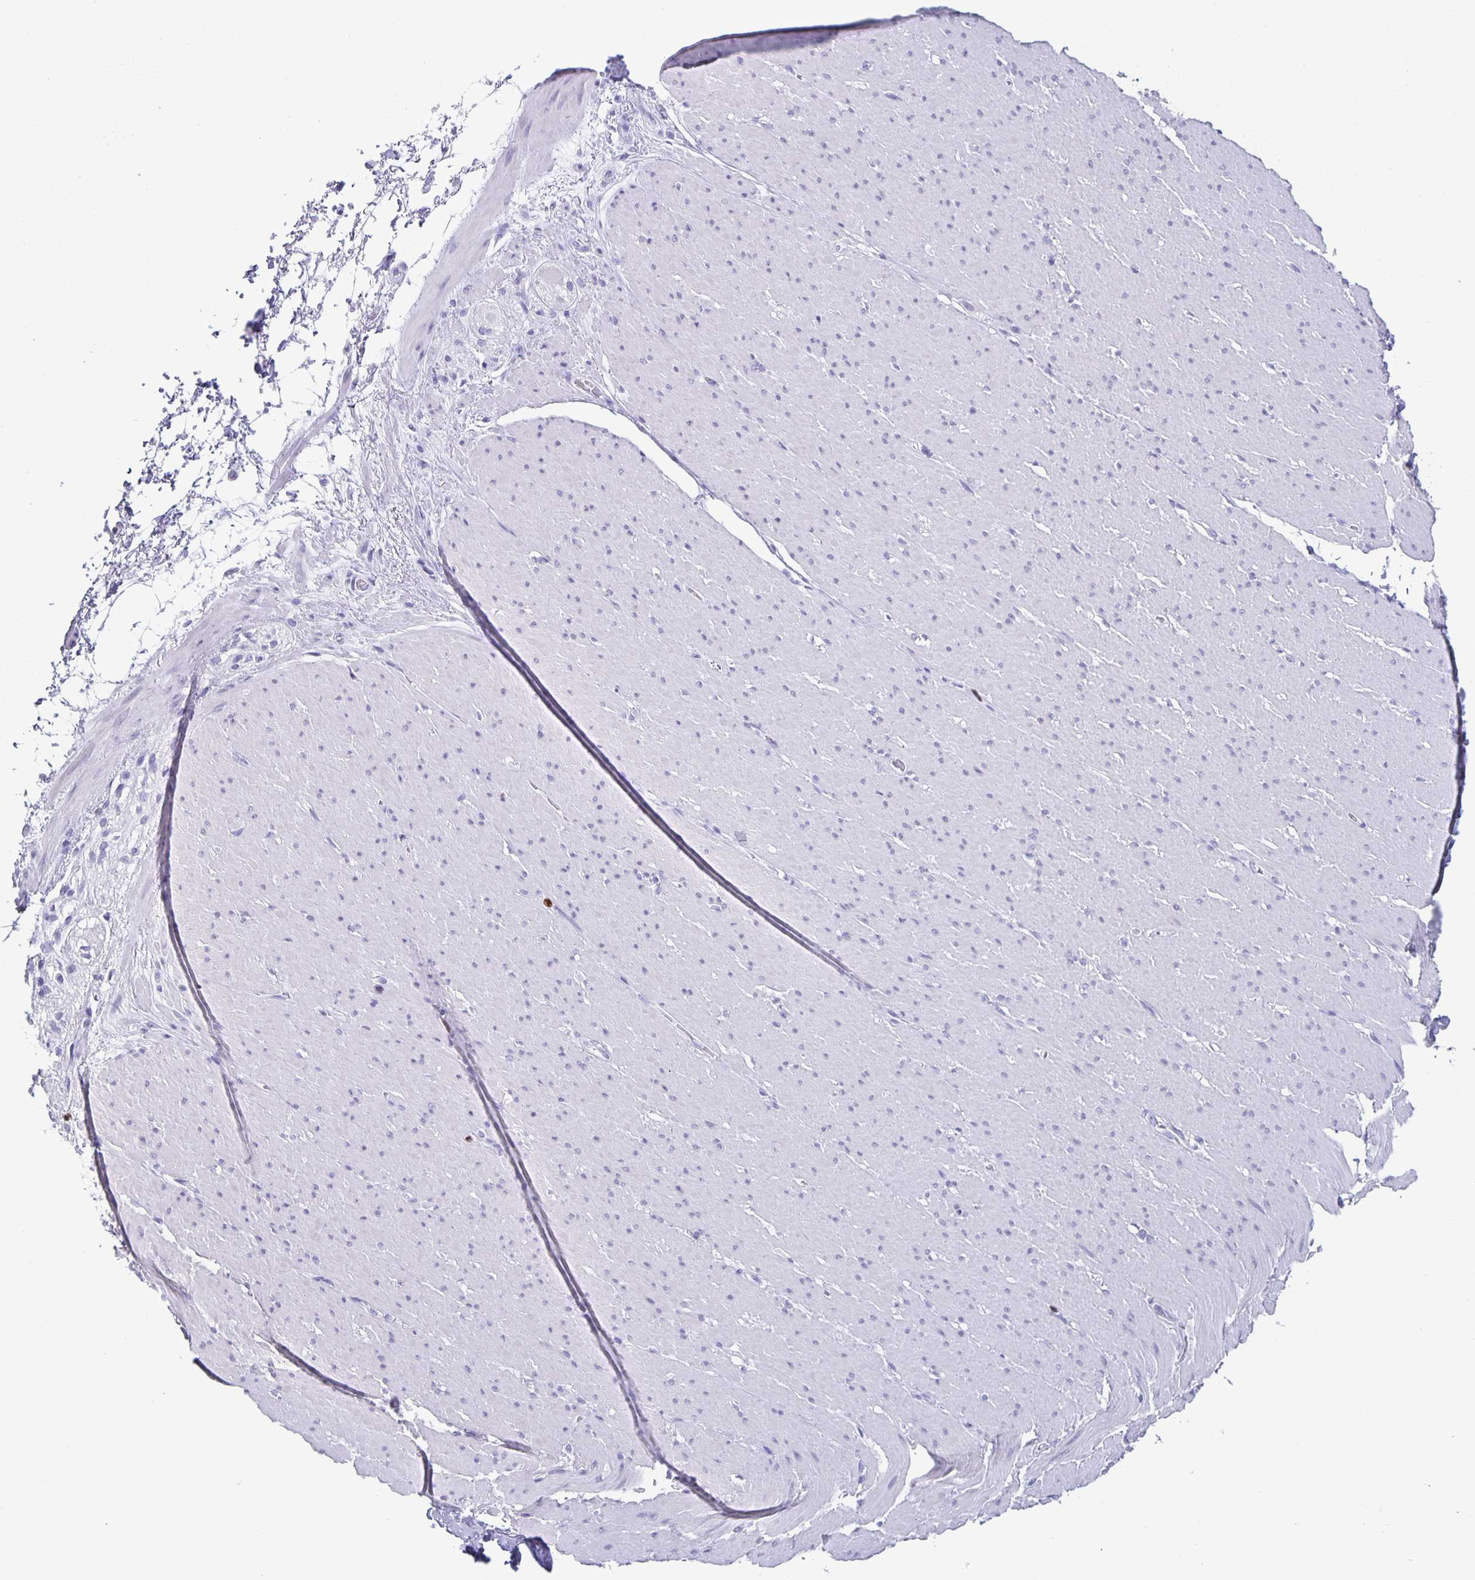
{"staining": {"intensity": "negative", "quantity": "none", "location": "none"}, "tissue": "smooth muscle", "cell_type": "Smooth muscle cells", "image_type": "normal", "snomed": [{"axis": "morphology", "description": "Normal tissue, NOS"}, {"axis": "topography", "description": "Smooth muscle"}, {"axis": "topography", "description": "Rectum"}], "caption": "This photomicrograph is of benign smooth muscle stained with immunohistochemistry to label a protein in brown with the nuclei are counter-stained blue. There is no positivity in smooth muscle cells. (Brightfield microscopy of DAB (3,3'-diaminobenzidine) immunohistochemistry (IHC) at high magnification).", "gene": "SATB2", "patient": {"sex": "male", "age": 53}}